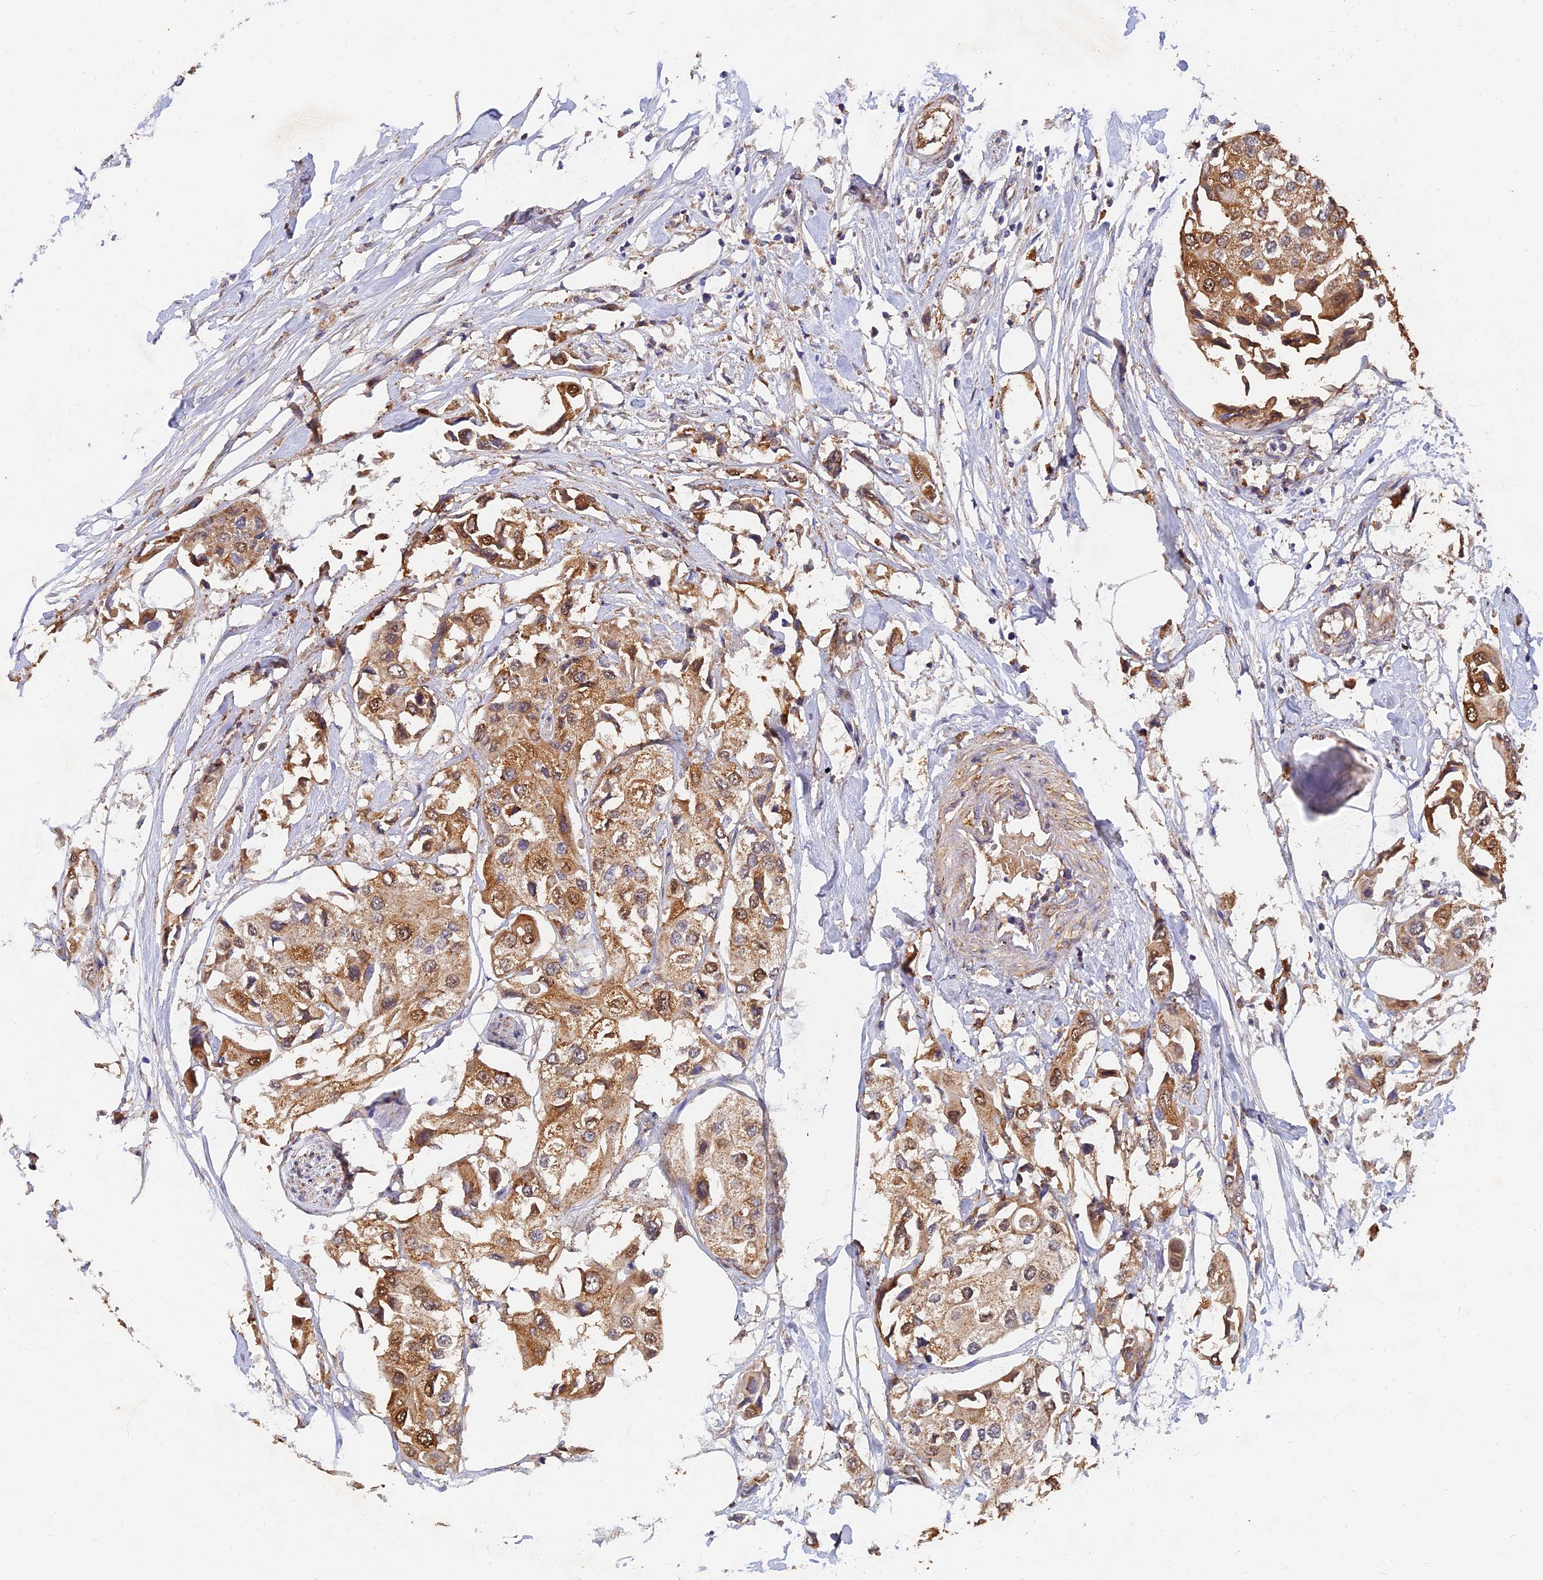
{"staining": {"intensity": "moderate", "quantity": ">75%", "location": "cytoplasmic/membranous"}, "tissue": "urothelial cancer", "cell_type": "Tumor cells", "image_type": "cancer", "snomed": [{"axis": "morphology", "description": "Urothelial carcinoma, High grade"}, {"axis": "topography", "description": "Urinary bladder"}], "caption": "An immunohistochemistry histopathology image of neoplastic tissue is shown. Protein staining in brown shows moderate cytoplasmic/membranous positivity in urothelial cancer within tumor cells.", "gene": "SLC38A11", "patient": {"sex": "male", "age": 64}}